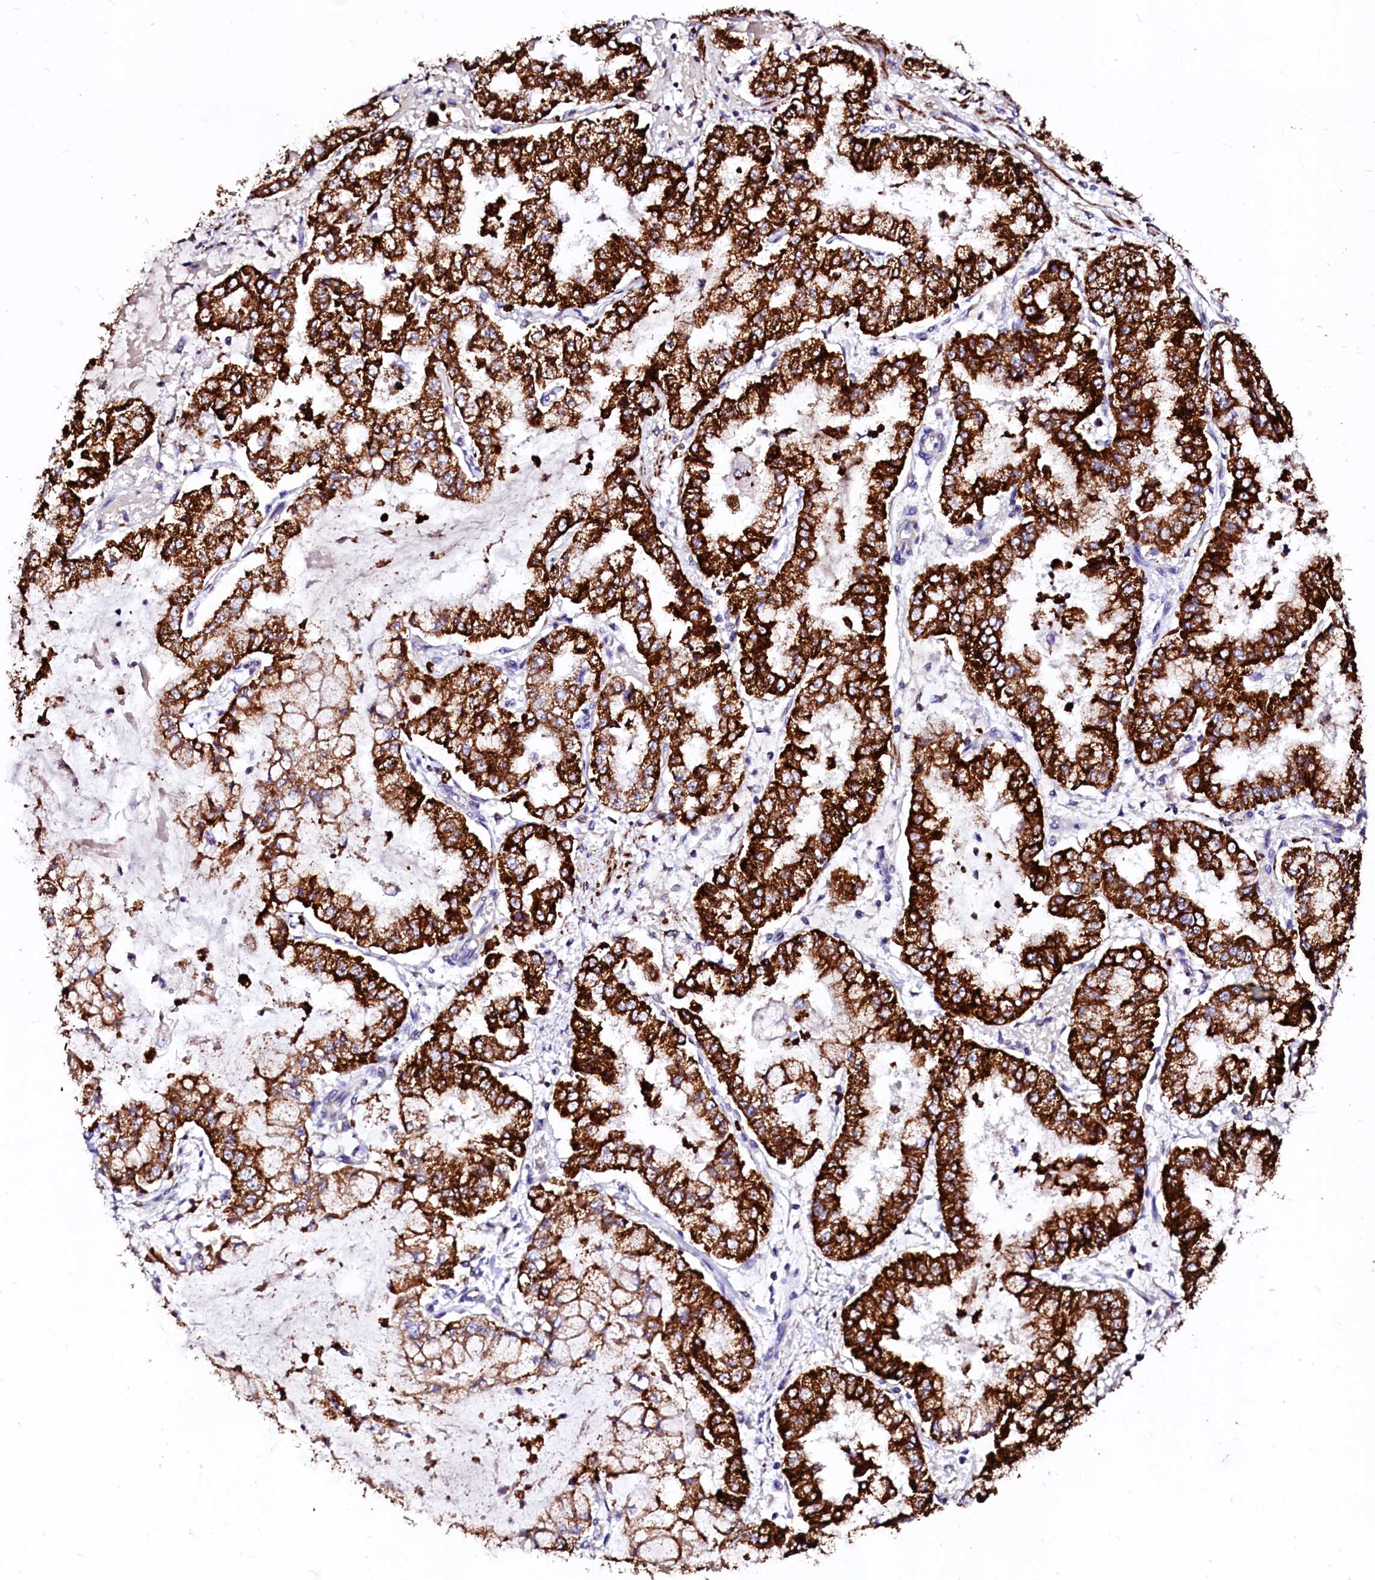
{"staining": {"intensity": "strong", "quantity": ">75%", "location": "cytoplasmic/membranous"}, "tissue": "stomach cancer", "cell_type": "Tumor cells", "image_type": "cancer", "snomed": [{"axis": "morphology", "description": "Adenocarcinoma, NOS"}, {"axis": "topography", "description": "Stomach"}], "caption": "High-magnification brightfield microscopy of stomach cancer (adenocarcinoma) stained with DAB (brown) and counterstained with hematoxylin (blue). tumor cells exhibit strong cytoplasmic/membranous positivity is appreciated in approximately>75% of cells.", "gene": "MAOB", "patient": {"sex": "male", "age": 76}}